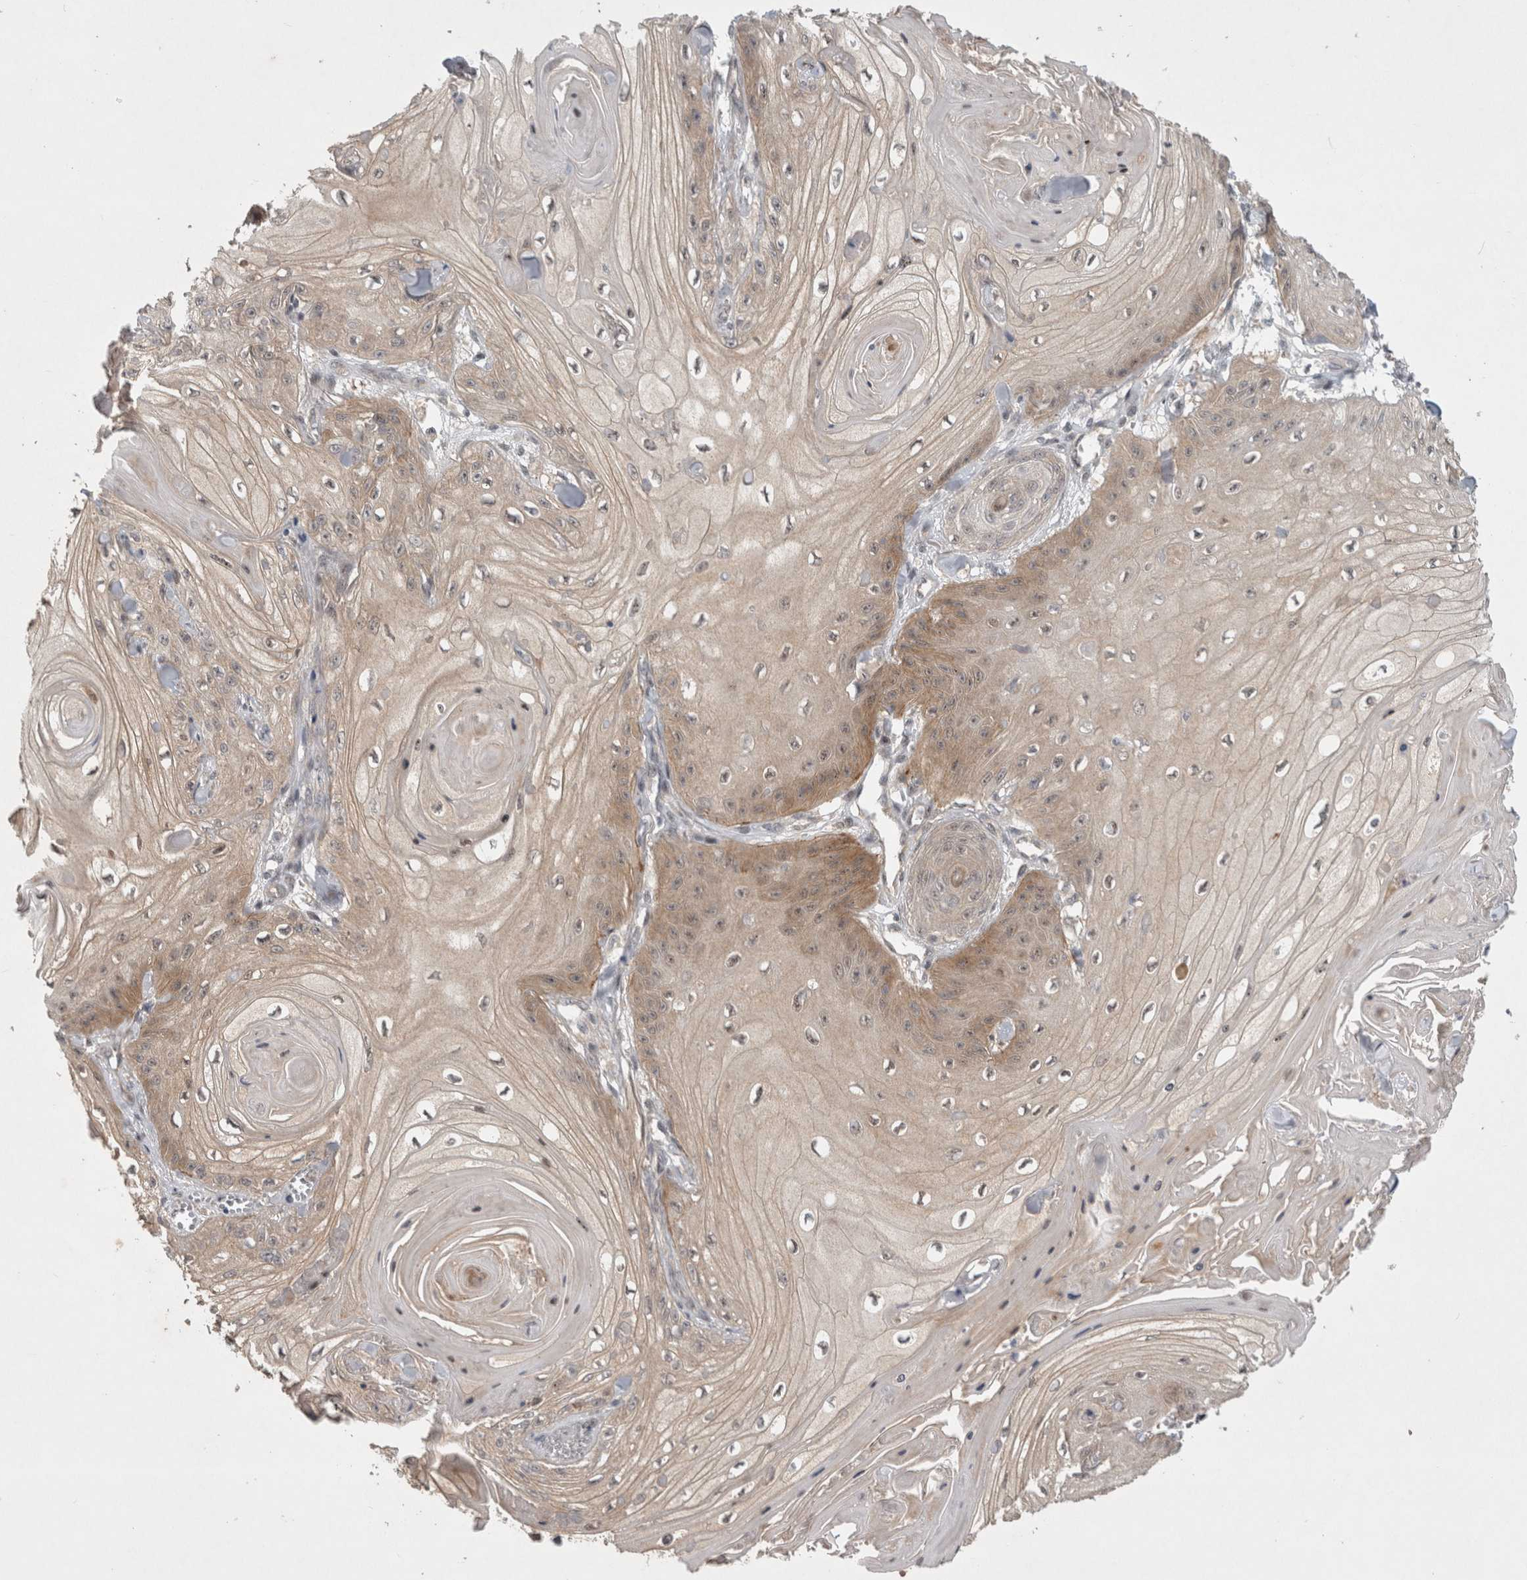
{"staining": {"intensity": "weak", "quantity": "<25%", "location": "cytoplasmic/membranous,nuclear"}, "tissue": "skin cancer", "cell_type": "Tumor cells", "image_type": "cancer", "snomed": [{"axis": "morphology", "description": "Squamous cell carcinoma, NOS"}, {"axis": "topography", "description": "Skin"}], "caption": "High power microscopy histopathology image of an immunohistochemistry histopathology image of skin cancer (squamous cell carcinoma), revealing no significant positivity in tumor cells.", "gene": "CERS3", "patient": {"sex": "male", "age": 74}}